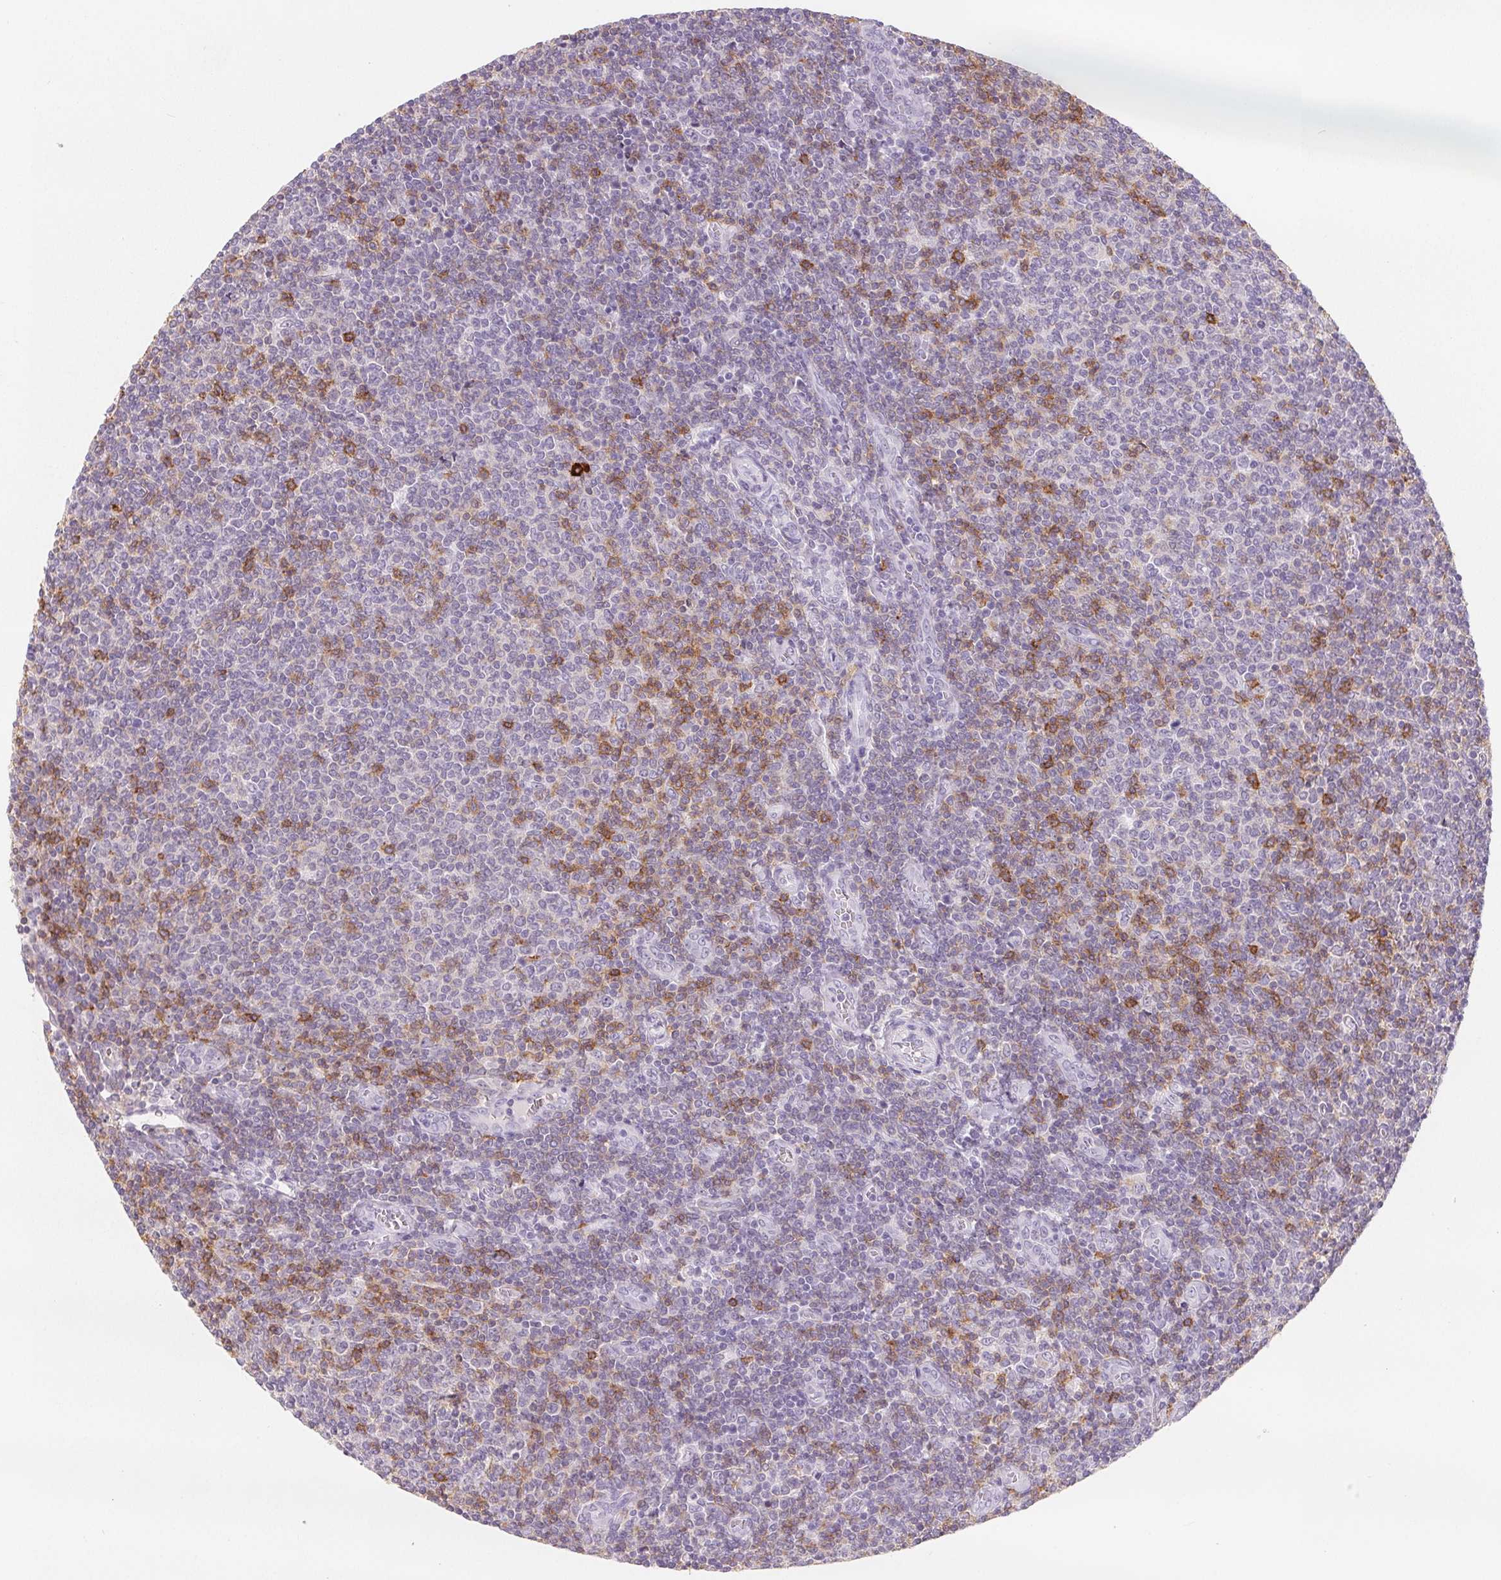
{"staining": {"intensity": "moderate", "quantity": "<25%", "location": "cytoplasmic/membranous"}, "tissue": "lymphoma", "cell_type": "Tumor cells", "image_type": "cancer", "snomed": [{"axis": "morphology", "description": "Malignant lymphoma, non-Hodgkin's type, Low grade"}, {"axis": "topography", "description": "Lymph node"}], "caption": "Low-grade malignant lymphoma, non-Hodgkin's type stained with DAB (3,3'-diaminobenzidine) IHC exhibits low levels of moderate cytoplasmic/membranous expression in approximately <25% of tumor cells. Using DAB (3,3'-diaminobenzidine) (brown) and hematoxylin (blue) stains, captured at high magnification using brightfield microscopy.", "gene": "CD69", "patient": {"sex": "male", "age": 52}}